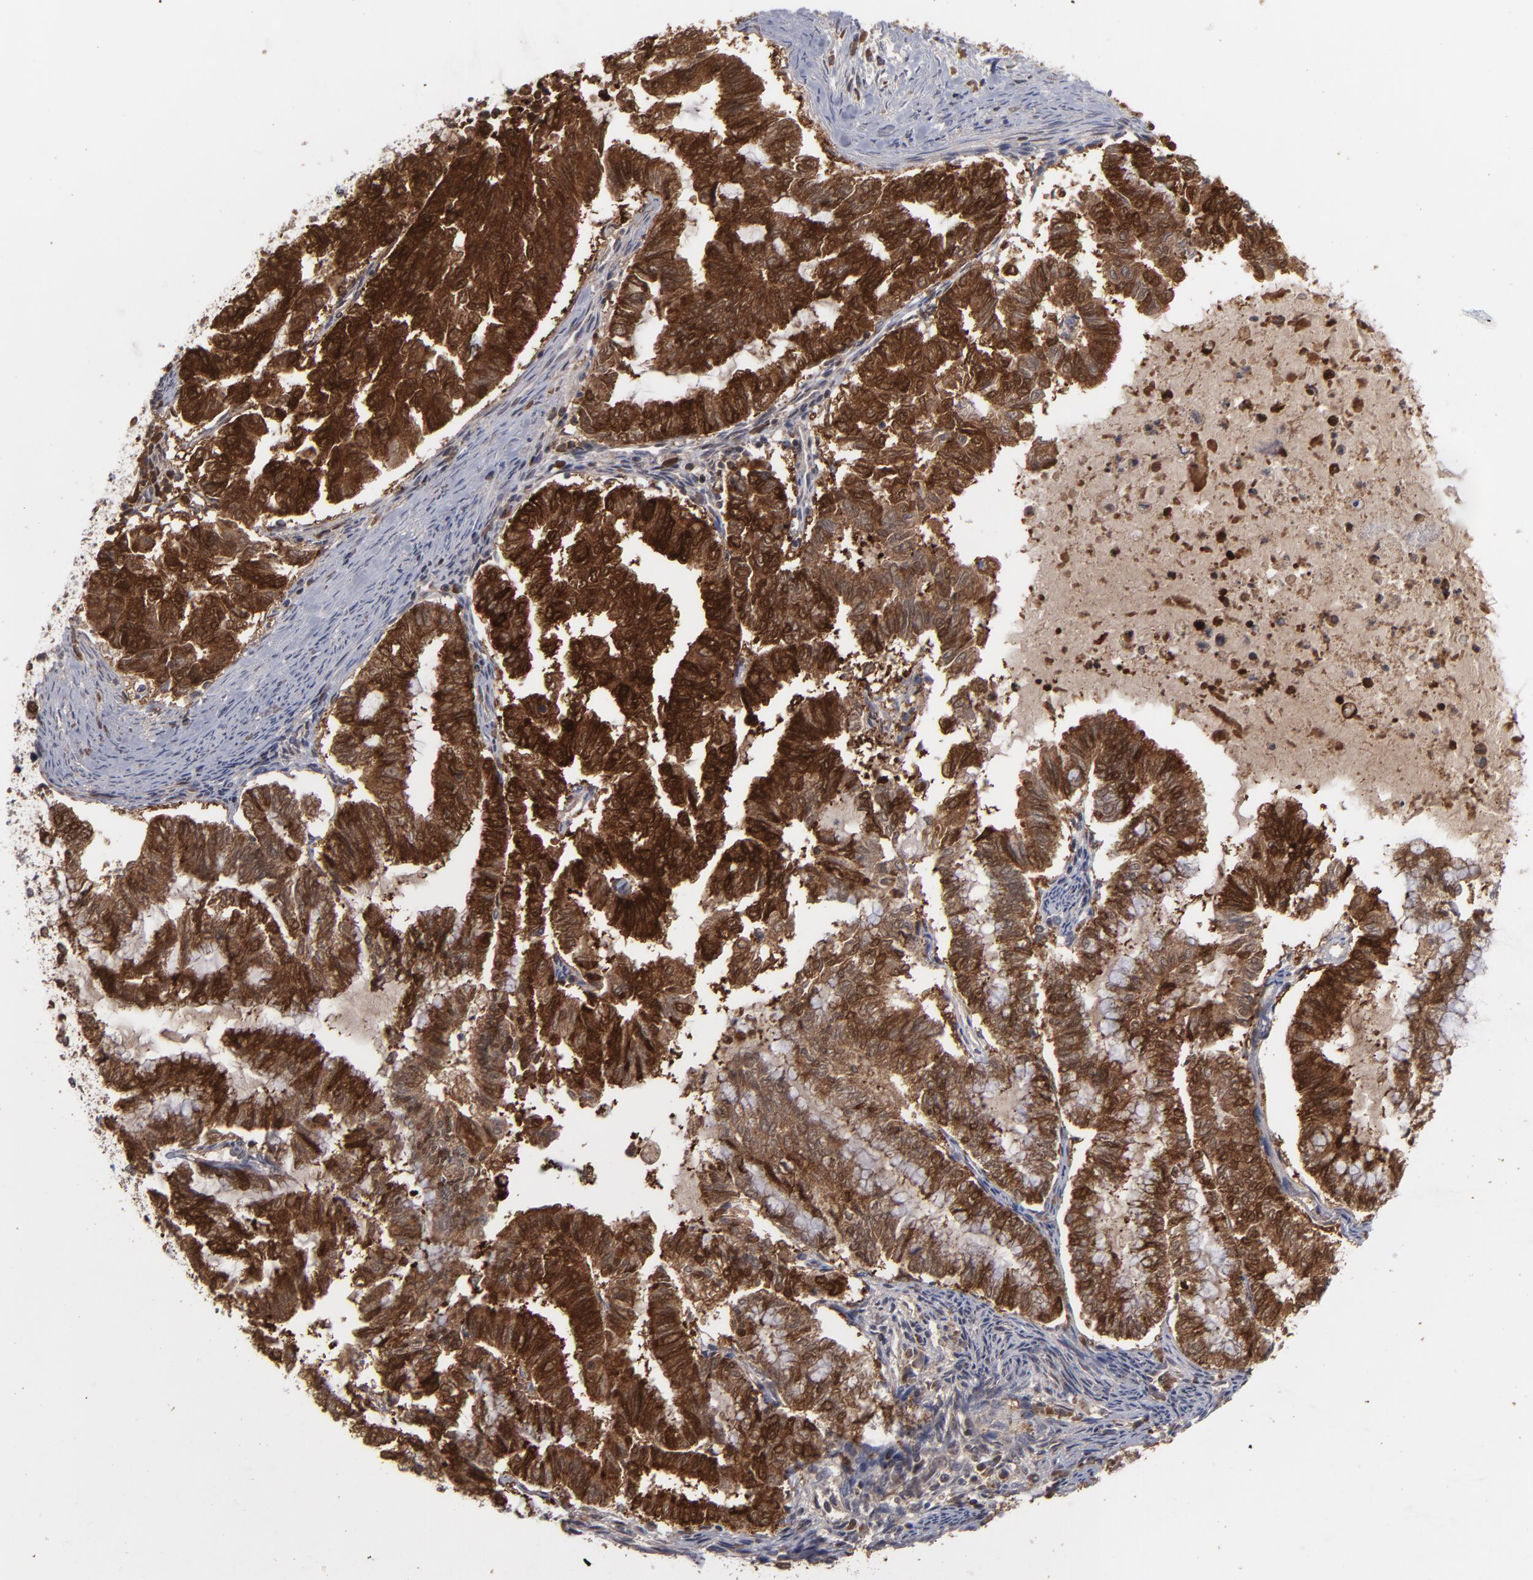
{"staining": {"intensity": "strong", "quantity": ">75%", "location": "cytoplasmic/membranous,nuclear"}, "tissue": "endometrial cancer", "cell_type": "Tumor cells", "image_type": "cancer", "snomed": [{"axis": "morphology", "description": "Adenocarcinoma, NOS"}, {"axis": "topography", "description": "Endometrium"}], "caption": "Immunohistochemistry (IHC) (DAB) staining of endometrial cancer (adenocarcinoma) demonstrates strong cytoplasmic/membranous and nuclear protein expression in approximately >75% of tumor cells.", "gene": "GSR", "patient": {"sex": "female", "age": 79}}